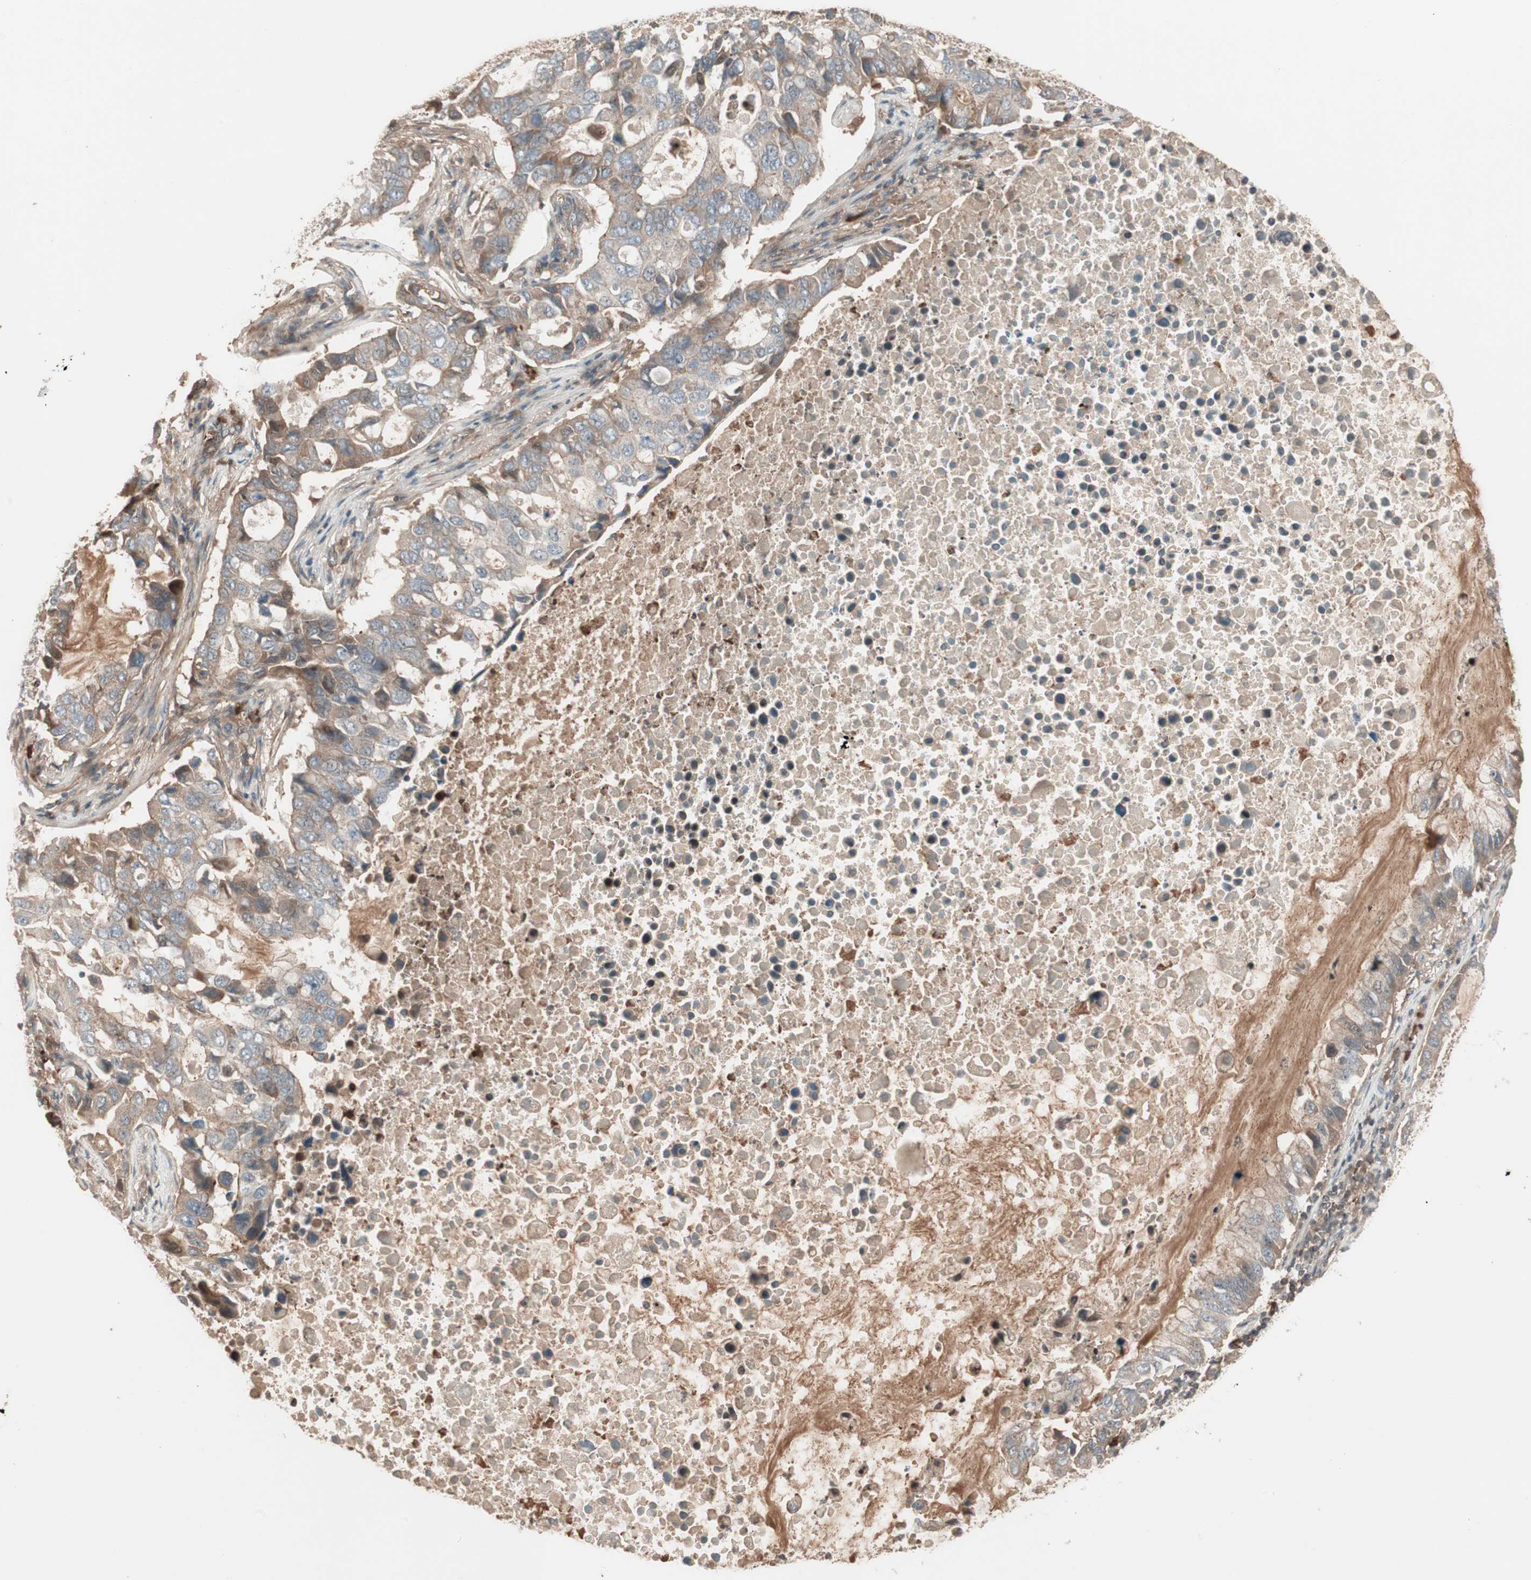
{"staining": {"intensity": "strong", "quantity": ">75%", "location": "cytoplasmic/membranous"}, "tissue": "lung cancer", "cell_type": "Tumor cells", "image_type": "cancer", "snomed": [{"axis": "morphology", "description": "Adenocarcinoma, NOS"}, {"axis": "topography", "description": "Lung"}], "caption": "Immunohistochemistry of human lung cancer (adenocarcinoma) reveals high levels of strong cytoplasmic/membranous staining in approximately >75% of tumor cells.", "gene": "TFPI", "patient": {"sex": "male", "age": 64}}